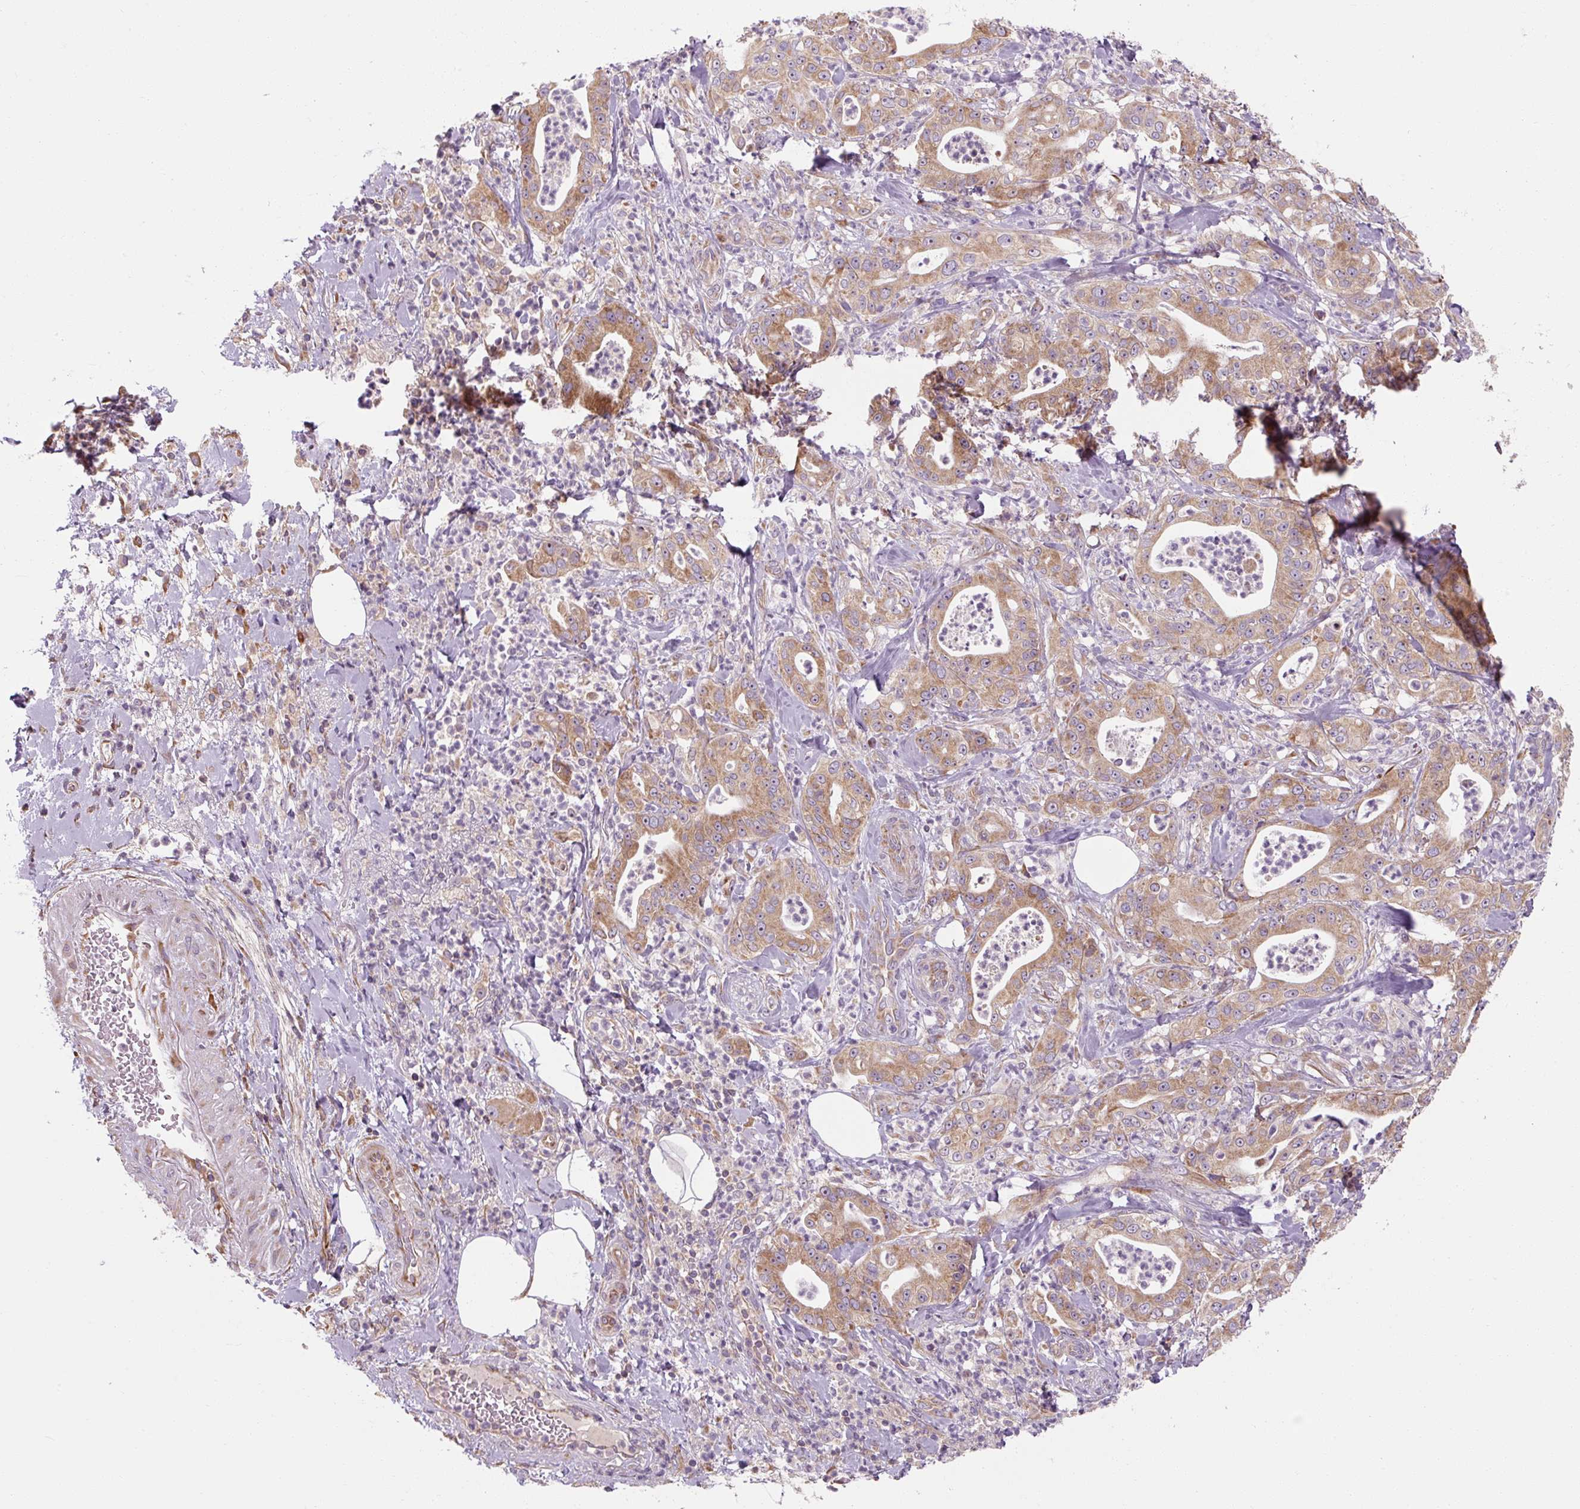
{"staining": {"intensity": "moderate", "quantity": ">75%", "location": "cytoplasmic/membranous"}, "tissue": "pancreatic cancer", "cell_type": "Tumor cells", "image_type": "cancer", "snomed": [{"axis": "morphology", "description": "Adenocarcinoma, NOS"}, {"axis": "topography", "description": "Pancreas"}], "caption": "Immunohistochemical staining of human pancreatic adenocarcinoma displays medium levels of moderate cytoplasmic/membranous expression in approximately >75% of tumor cells. (DAB (3,3'-diaminobenzidine) IHC with brightfield microscopy, high magnification).", "gene": "PRSS48", "patient": {"sex": "male", "age": 71}}